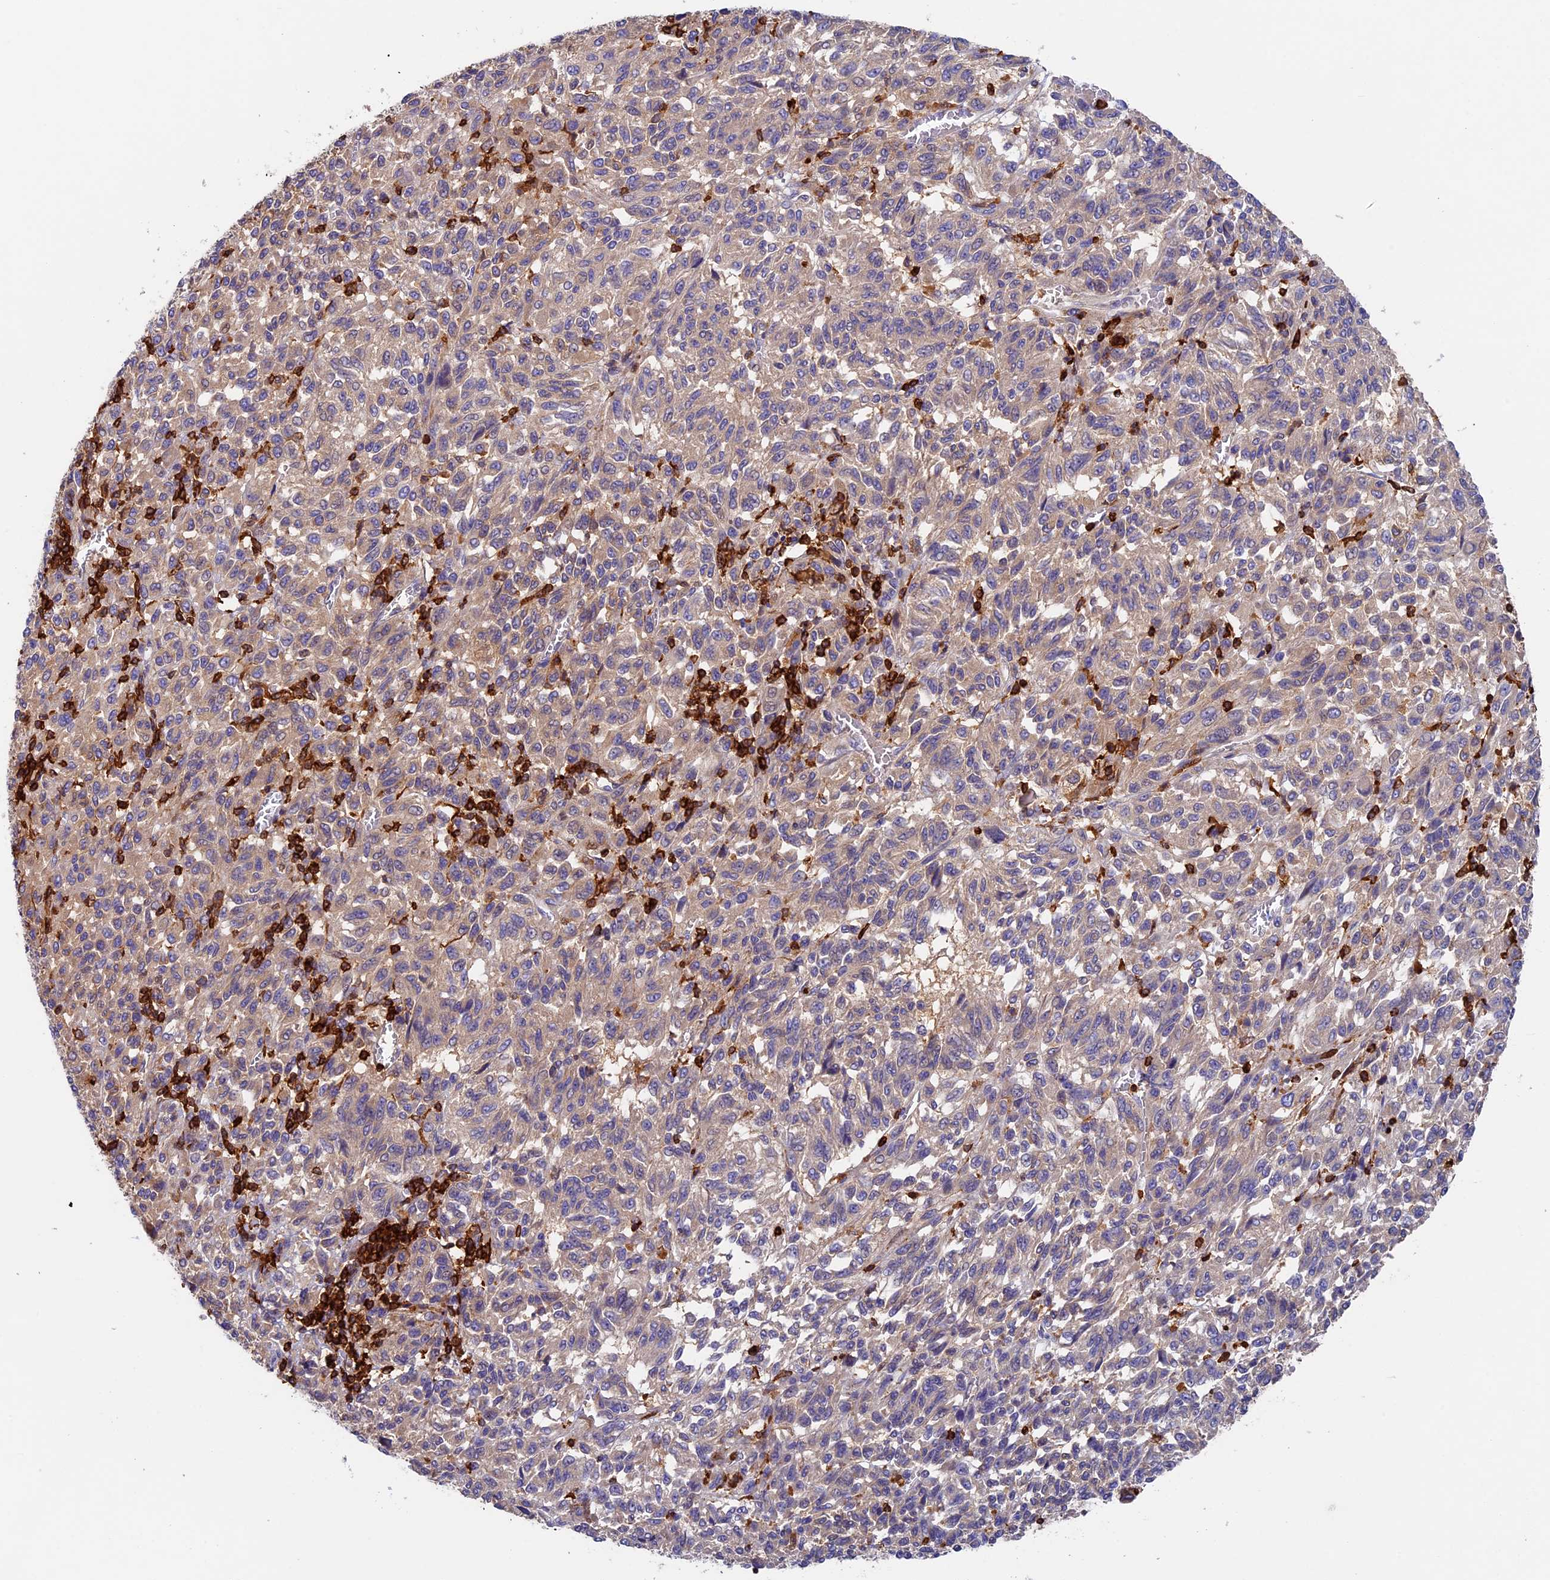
{"staining": {"intensity": "weak", "quantity": "25%-75%", "location": "cytoplasmic/membranous"}, "tissue": "melanoma", "cell_type": "Tumor cells", "image_type": "cancer", "snomed": [{"axis": "morphology", "description": "Malignant melanoma, Metastatic site"}, {"axis": "topography", "description": "Lung"}], "caption": "The micrograph displays staining of melanoma, revealing weak cytoplasmic/membranous protein expression (brown color) within tumor cells.", "gene": "ADAT1", "patient": {"sex": "male", "age": 64}}